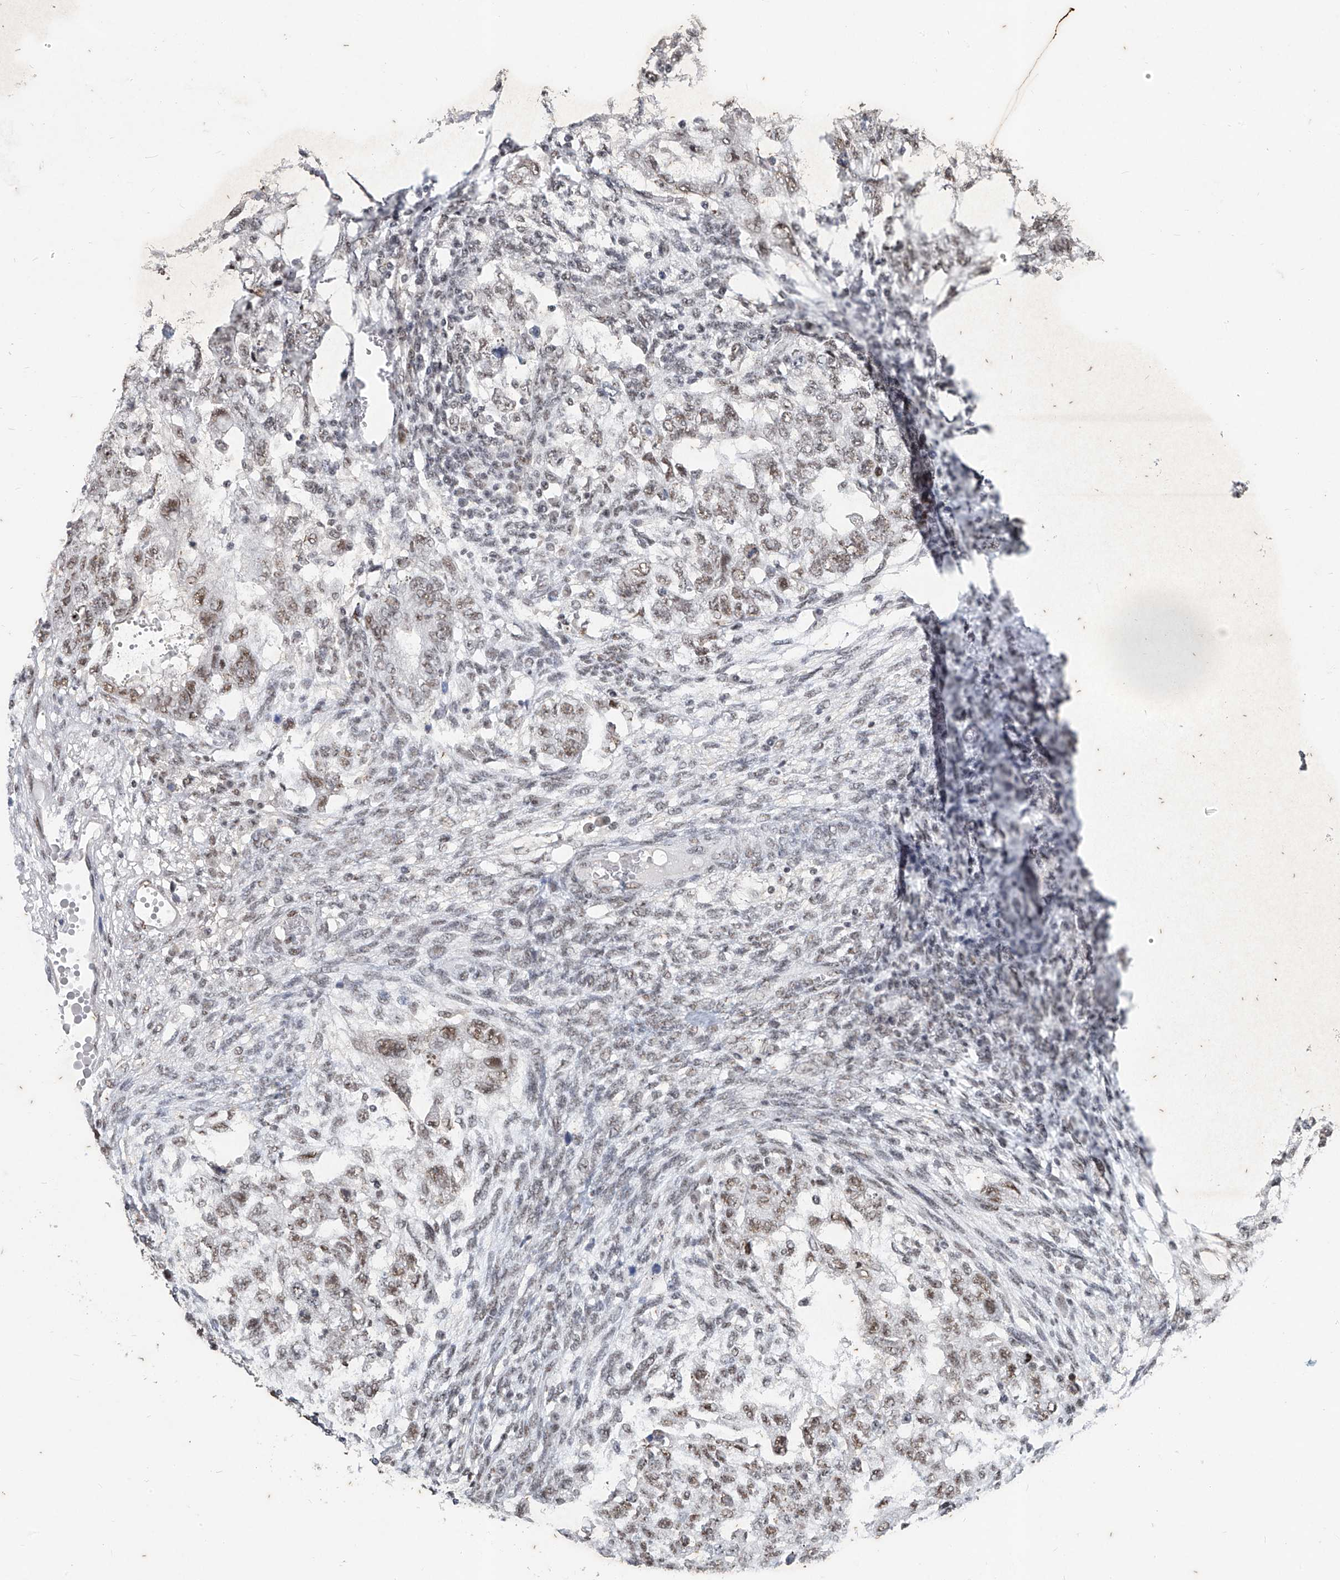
{"staining": {"intensity": "weak", "quantity": "25%-75%", "location": "nuclear"}, "tissue": "testis cancer", "cell_type": "Tumor cells", "image_type": "cancer", "snomed": [{"axis": "morphology", "description": "Normal tissue, NOS"}, {"axis": "morphology", "description": "Carcinoma, Embryonal, NOS"}, {"axis": "topography", "description": "Testis"}], "caption": "Protein staining exhibits weak nuclear positivity in about 25%-75% of tumor cells in embryonal carcinoma (testis).", "gene": "TFEC", "patient": {"sex": "male", "age": 36}}